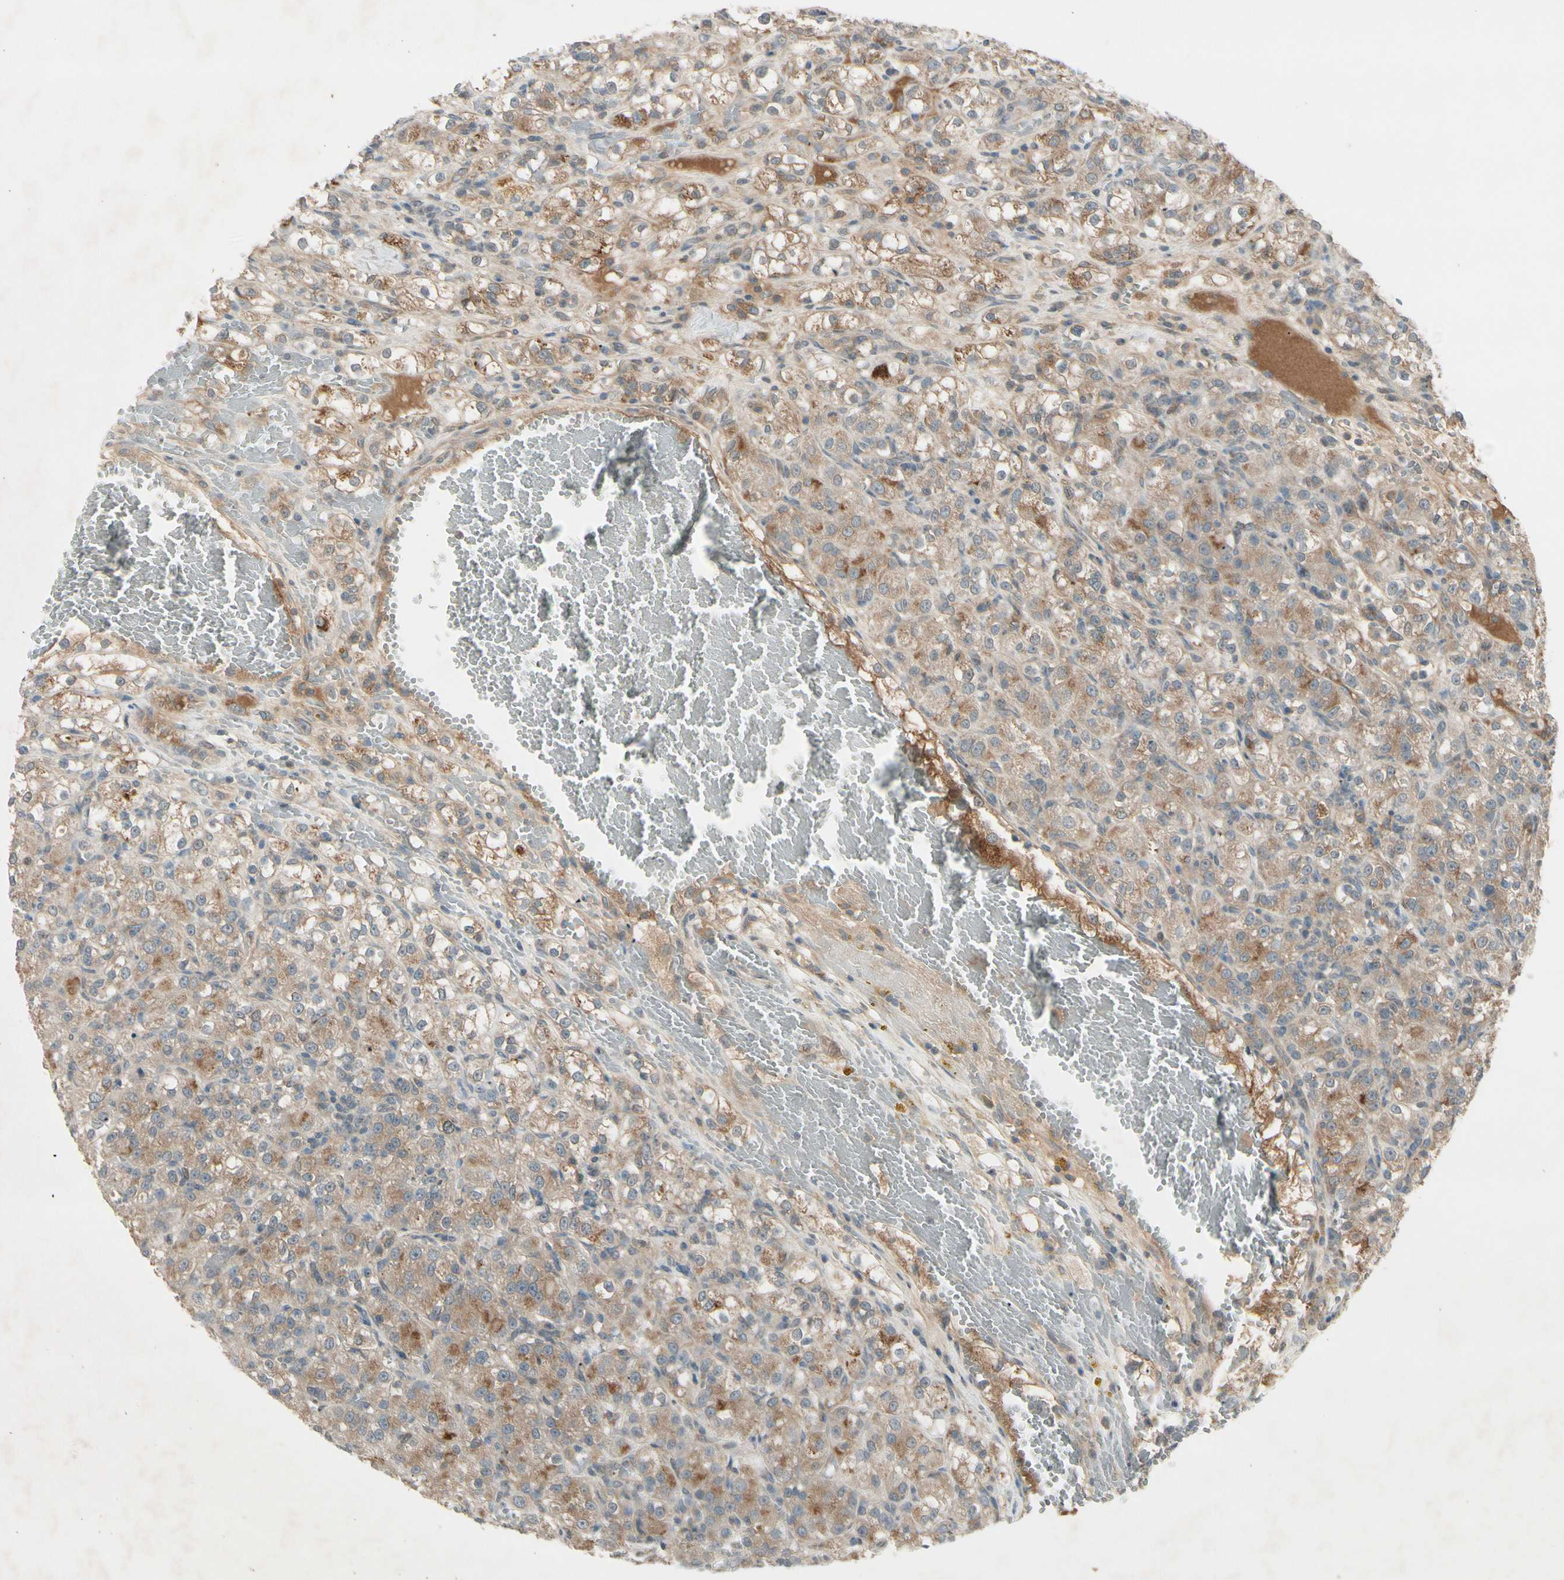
{"staining": {"intensity": "moderate", "quantity": ">75%", "location": "cytoplasmic/membranous"}, "tissue": "renal cancer", "cell_type": "Tumor cells", "image_type": "cancer", "snomed": [{"axis": "morphology", "description": "Normal tissue, NOS"}, {"axis": "morphology", "description": "Adenocarcinoma, NOS"}, {"axis": "topography", "description": "Kidney"}], "caption": "This is a micrograph of IHC staining of adenocarcinoma (renal), which shows moderate positivity in the cytoplasmic/membranous of tumor cells.", "gene": "FHDC1", "patient": {"sex": "male", "age": 61}}